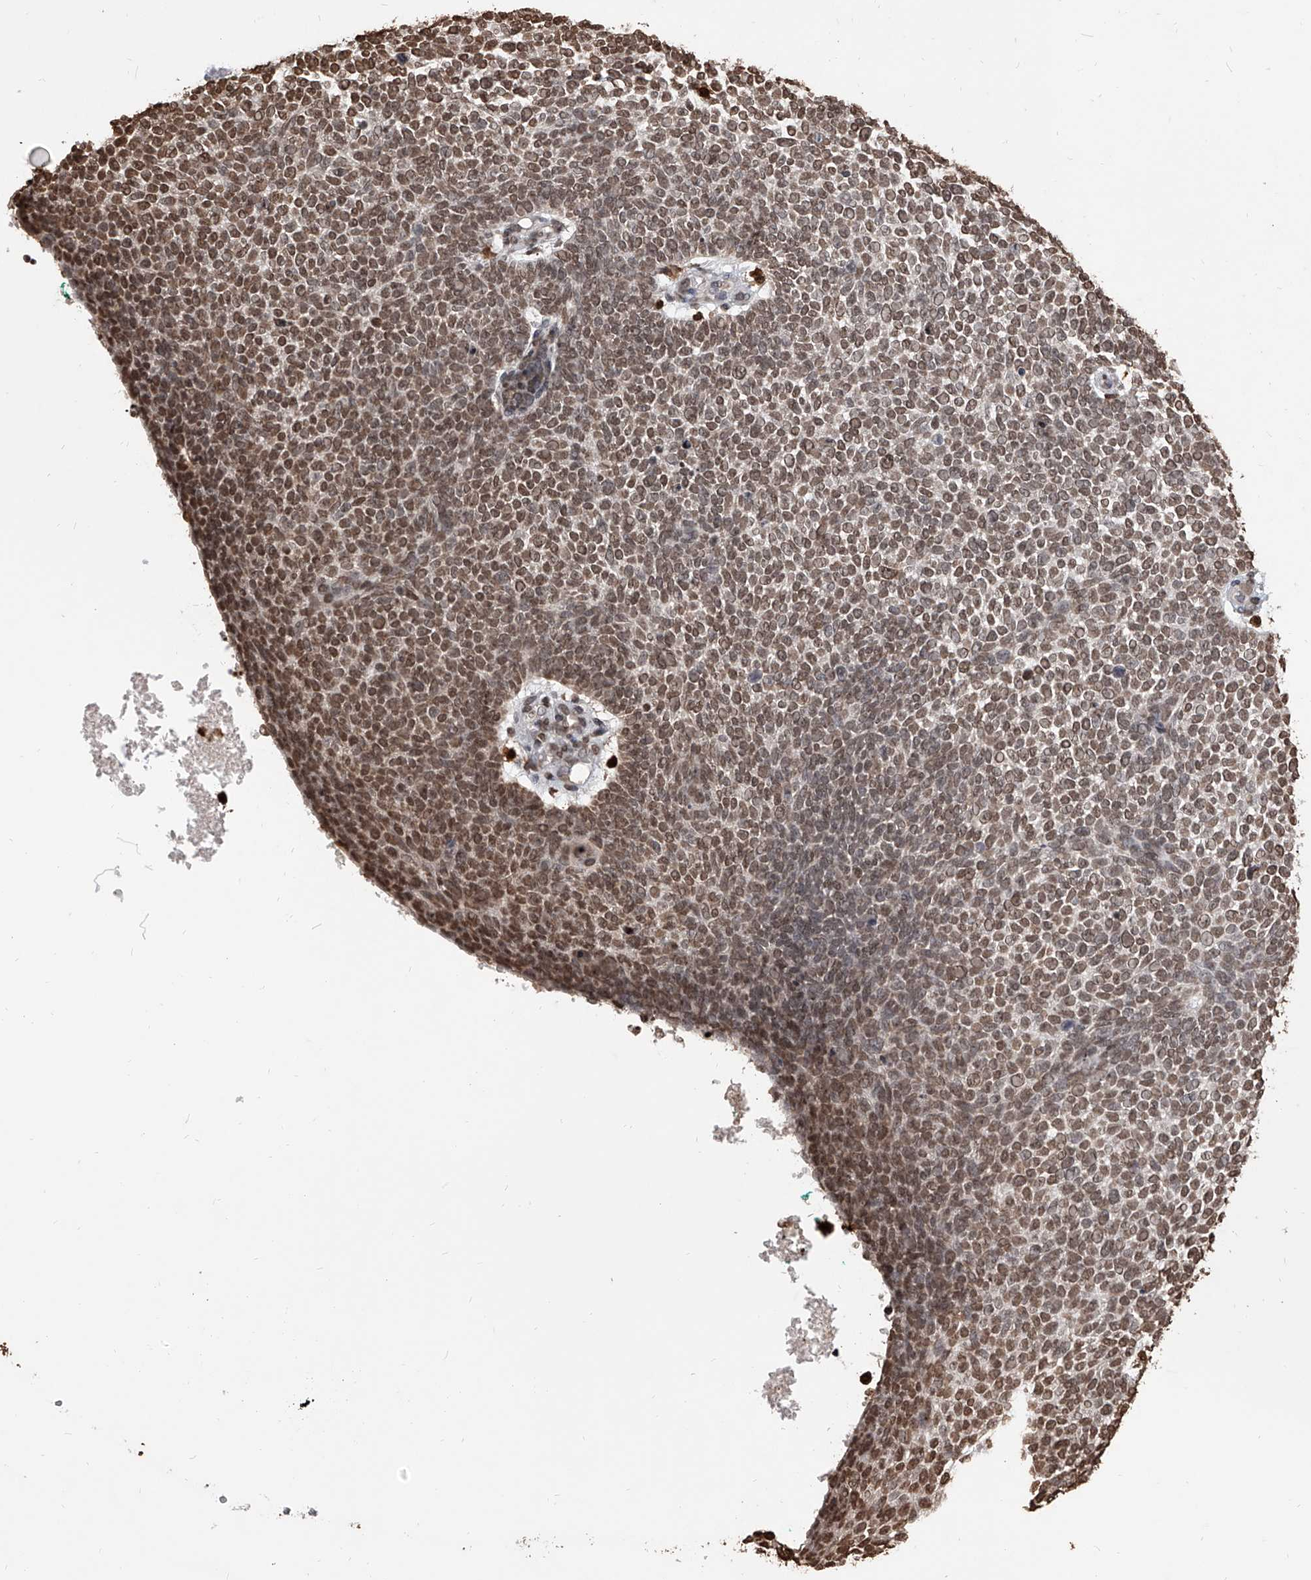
{"staining": {"intensity": "moderate", "quantity": ">75%", "location": "nuclear"}, "tissue": "skin cancer", "cell_type": "Tumor cells", "image_type": "cancer", "snomed": [{"axis": "morphology", "description": "Basal cell carcinoma"}, {"axis": "topography", "description": "Skin"}], "caption": "This photomicrograph reveals immunohistochemistry staining of human skin cancer (basal cell carcinoma), with medium moderate nuclear positivity in about >75% of tumor cells.", "gene": "CFAP410", "patient": {"sex": "female", "age": 81}}